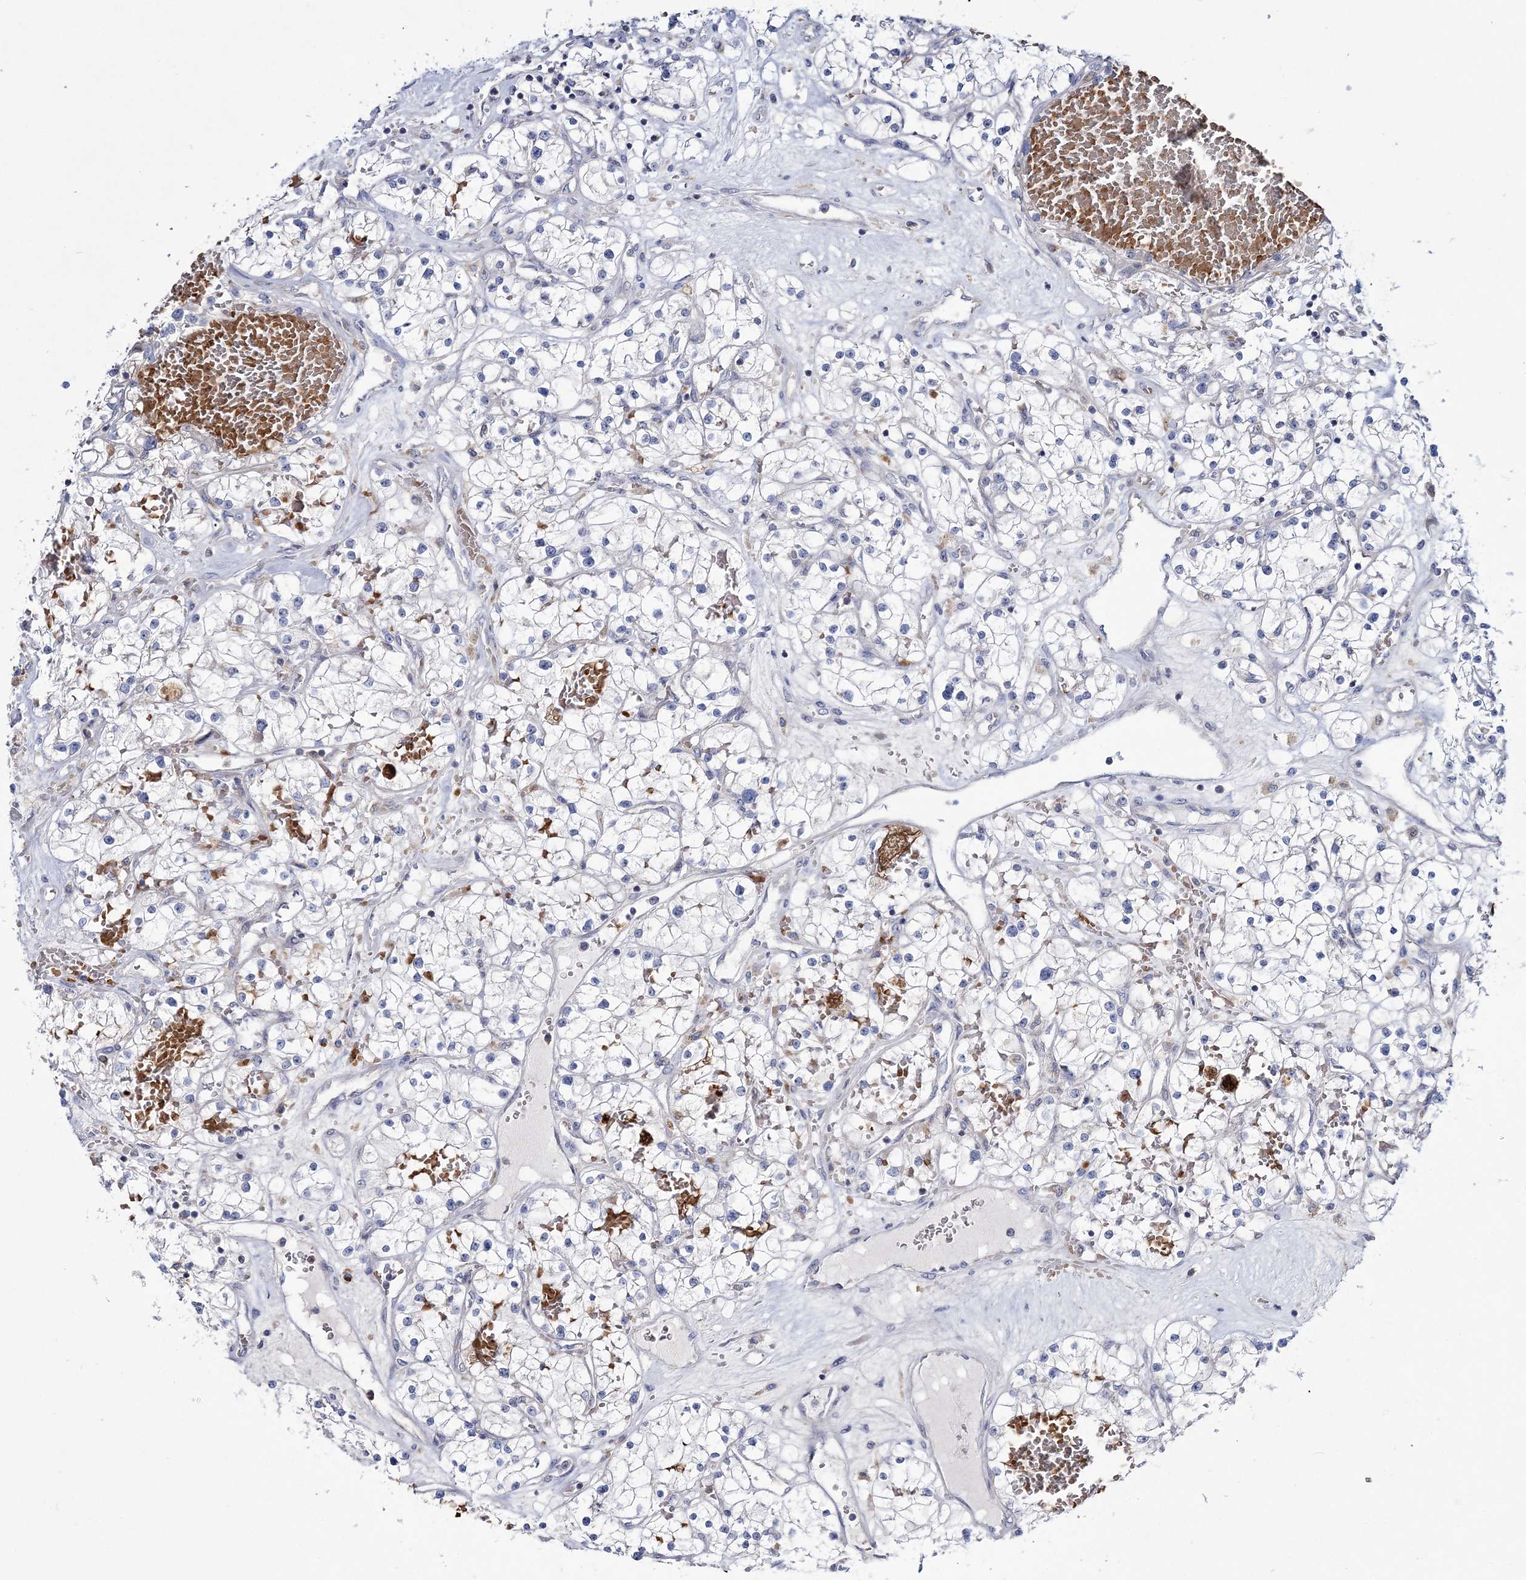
{"staining": {"intensity": "negative", "quantity": "none", "location": "none"}, "tissue": "renal cancer", "cell_type": "Tumor cells", "image_type": "cancer", "snomed": [{"axis": "morphology", "description": "Normal tissue, NOS"}, {"axis": "morphology", "description": "Adenocarcinoma, NOS"}, {"axis": "topography", "description": "Kidney"}], "caption": "High power microscopy image of an IHC photomicrograph of renal adenocarcinoma, revealing no significant positivity in tumor cells.", "gene": "ATP11B", "patient": {"sex": "male", "age": 68}}